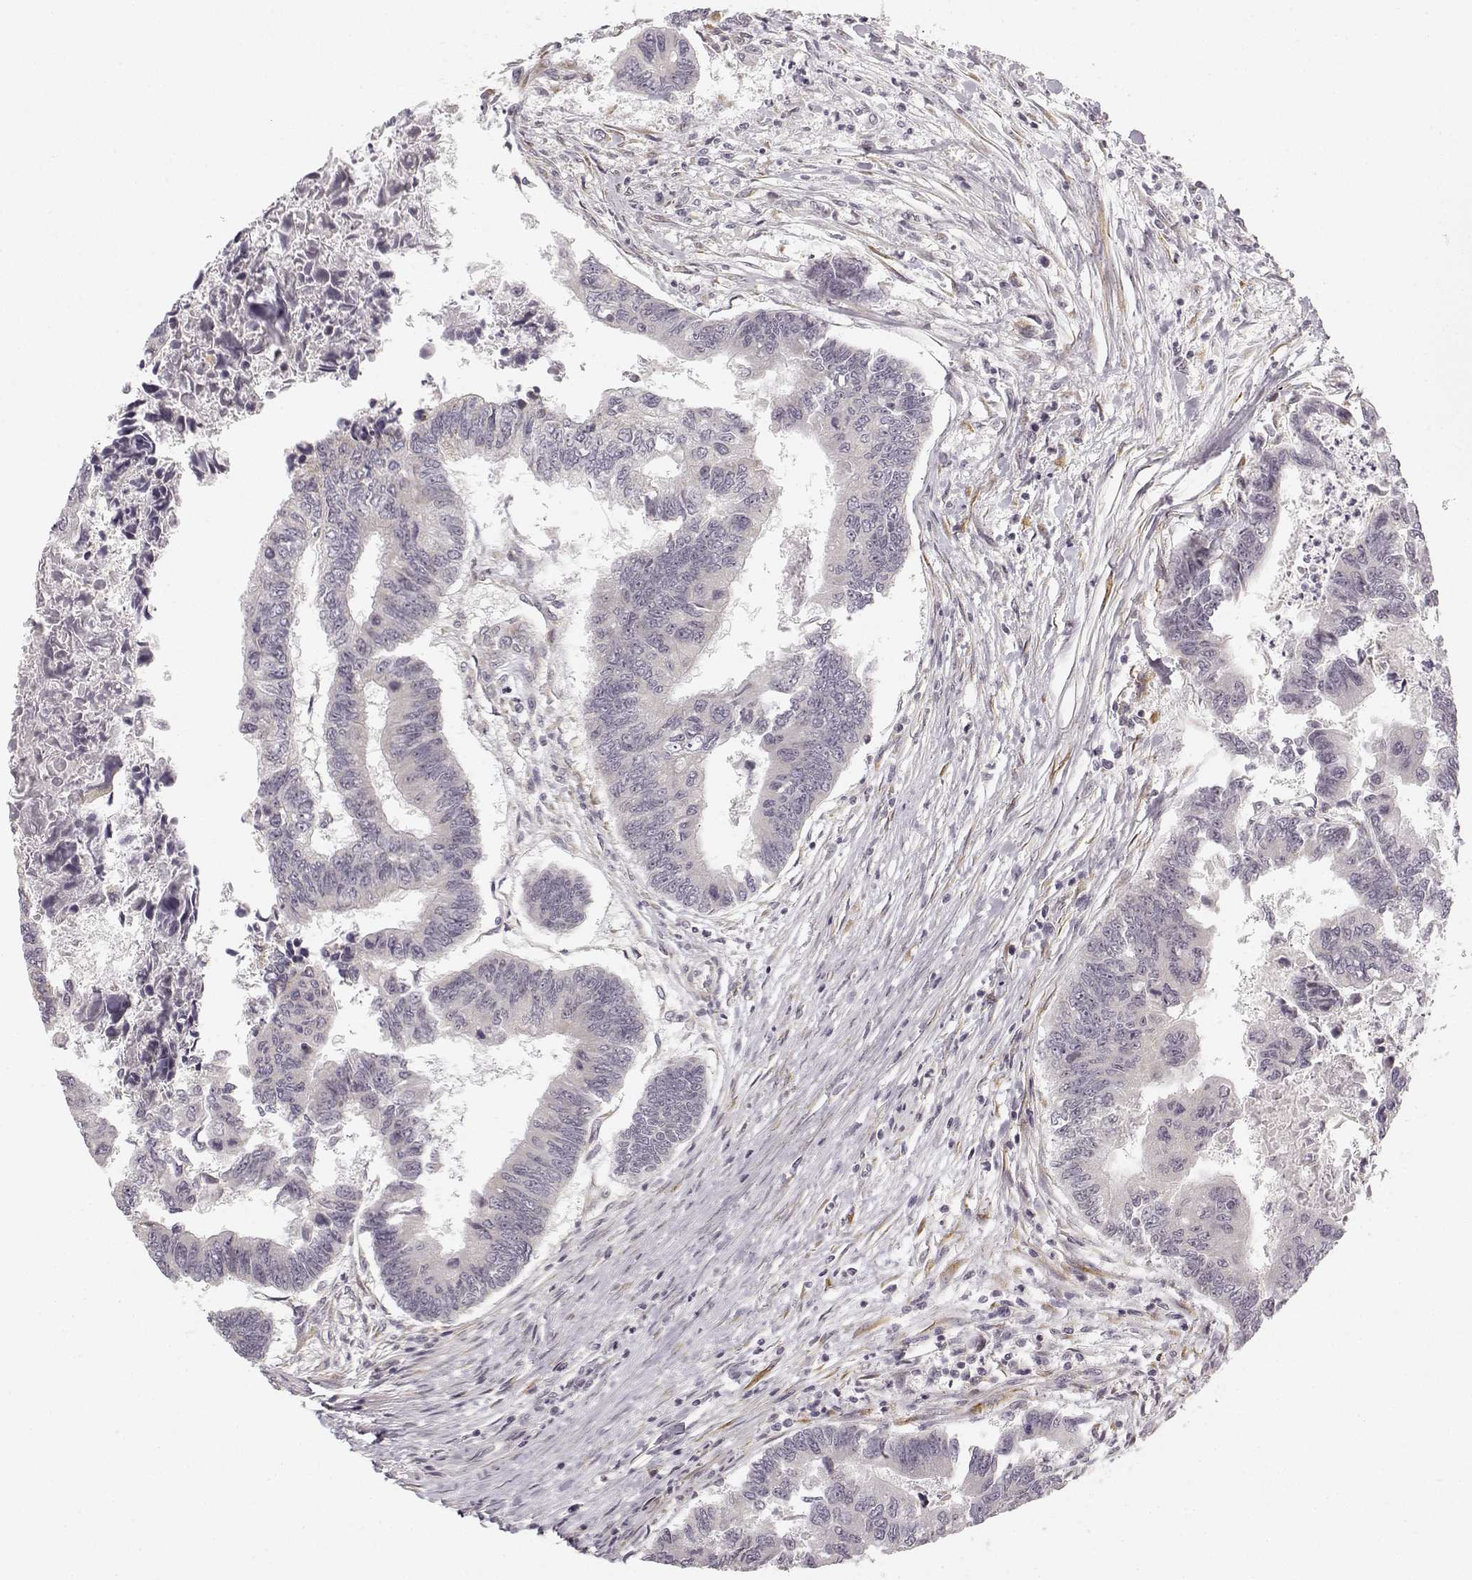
{"staining": {"intensity": "negative", "quantity": "none", "location": "none"}, "tissue": "colorectal cancer", "cell_type": "Tumor cells", "image_type": "cancer", "snomed": [{"axis": "morphology", "description": "Adenocarcinoma, NOS"}, {"axis": "topography", "description": "Colon"}], "caption": "Immunohistochemistry of human colorectal cancer (adenocarcinoma) shows no expression in tumor cells.", "gene": "MED12L", "patient": {"sex": "female", "age": 65}}